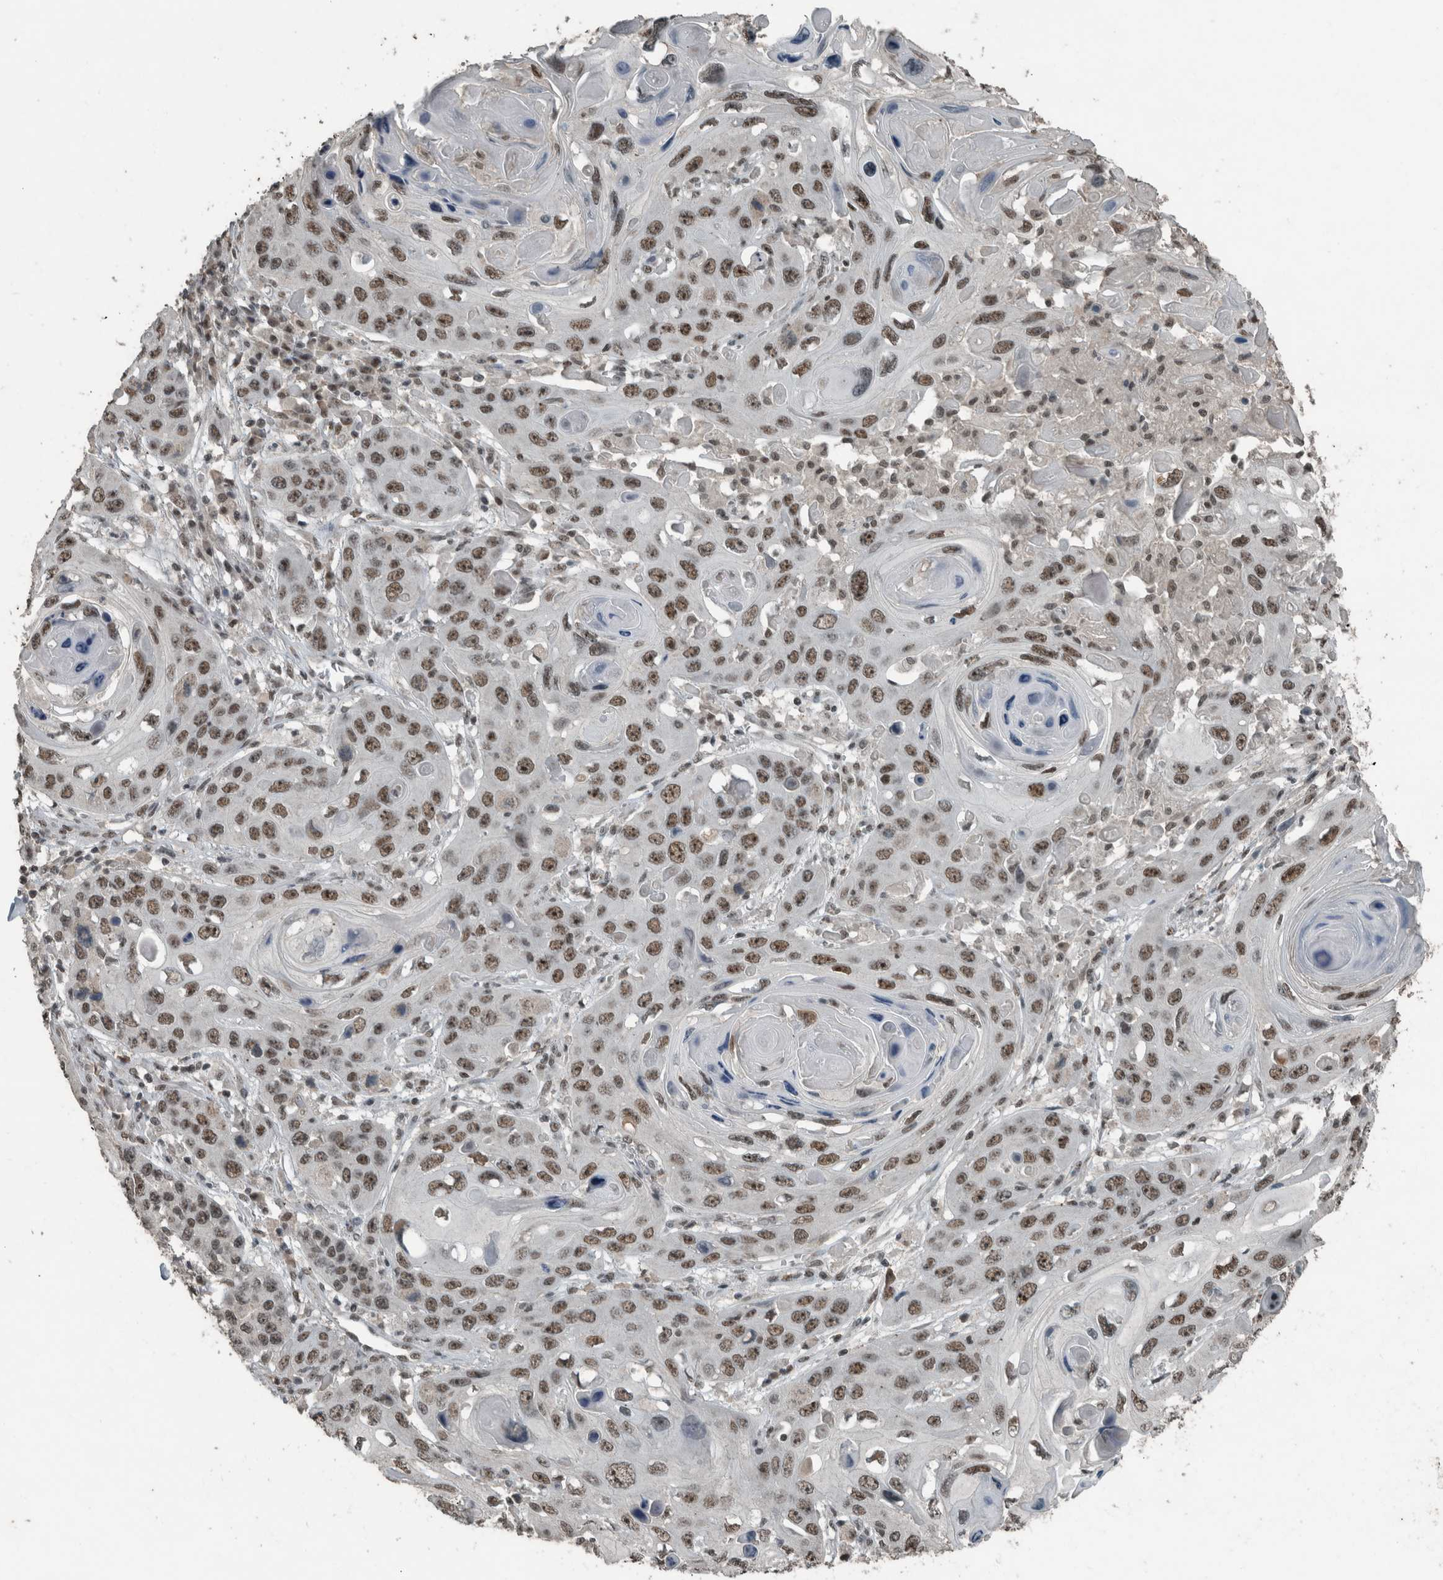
{"staining": {"intensity": "moderate", "quantity": ">75%", "location": "nuclear"}, "tissue": "skin cancer", "cell_type": "Tumor cells", "image_type": "cancer", "snomed": [{"axis": "morphology", "description": "Squamous cell carcinoma, NOS"}, {"axis": "topography", "description": "Skin"}], "caption": "High-power microscopy captured an immunohistochemistry photomicrograph of squamous cell carcinoma (skin), revealing moderate nuclear positivity in about >75% of tumor cells. (DAB IHC, brown staining for protein, blue staining for nuclei).", "gene": "ZNF24", "patient": {"sex": "male", "age": 55}}